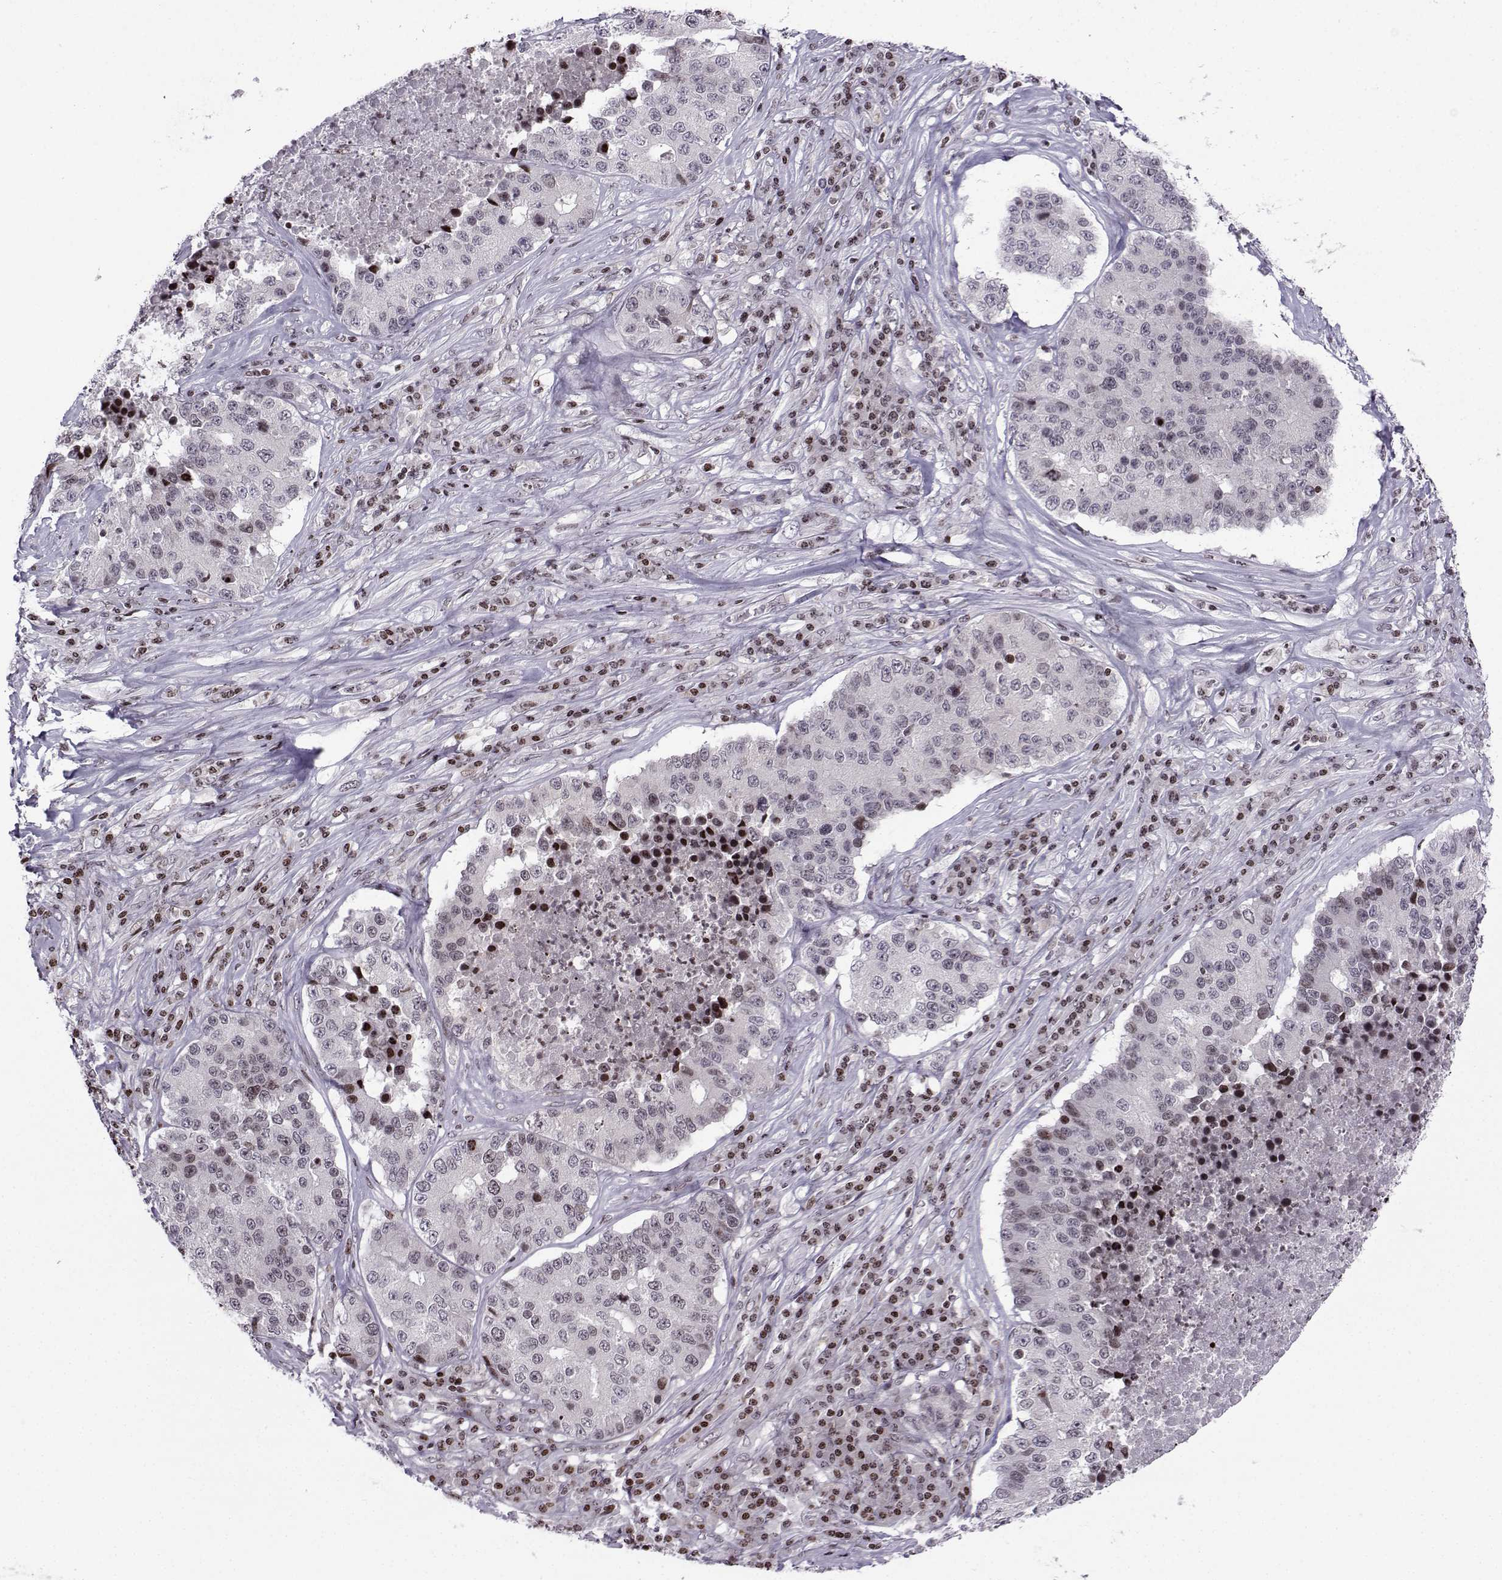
{"staining": {"intensity": "strong", "quantity": "<25%", "location": "nuclear"}, "tissue": "stomach cancer", "cell_type": "Tumor cells", "image_type": "cancer", "snomed": [{"axis": "morphology", "description": "Adenocarcinoma, NOS"}, {"axis": "topography", "description": "Stomach"}], "caption": "Immunohistochemistry (IHC) image of human adenocarcinoma (stomach) stained for a protein (brown), which displays medium levels of strong nuclear expression in approximately <25% of tumor cells.", "gene": "ZNF19", "patient": {"sex": "male", "age": 71}}